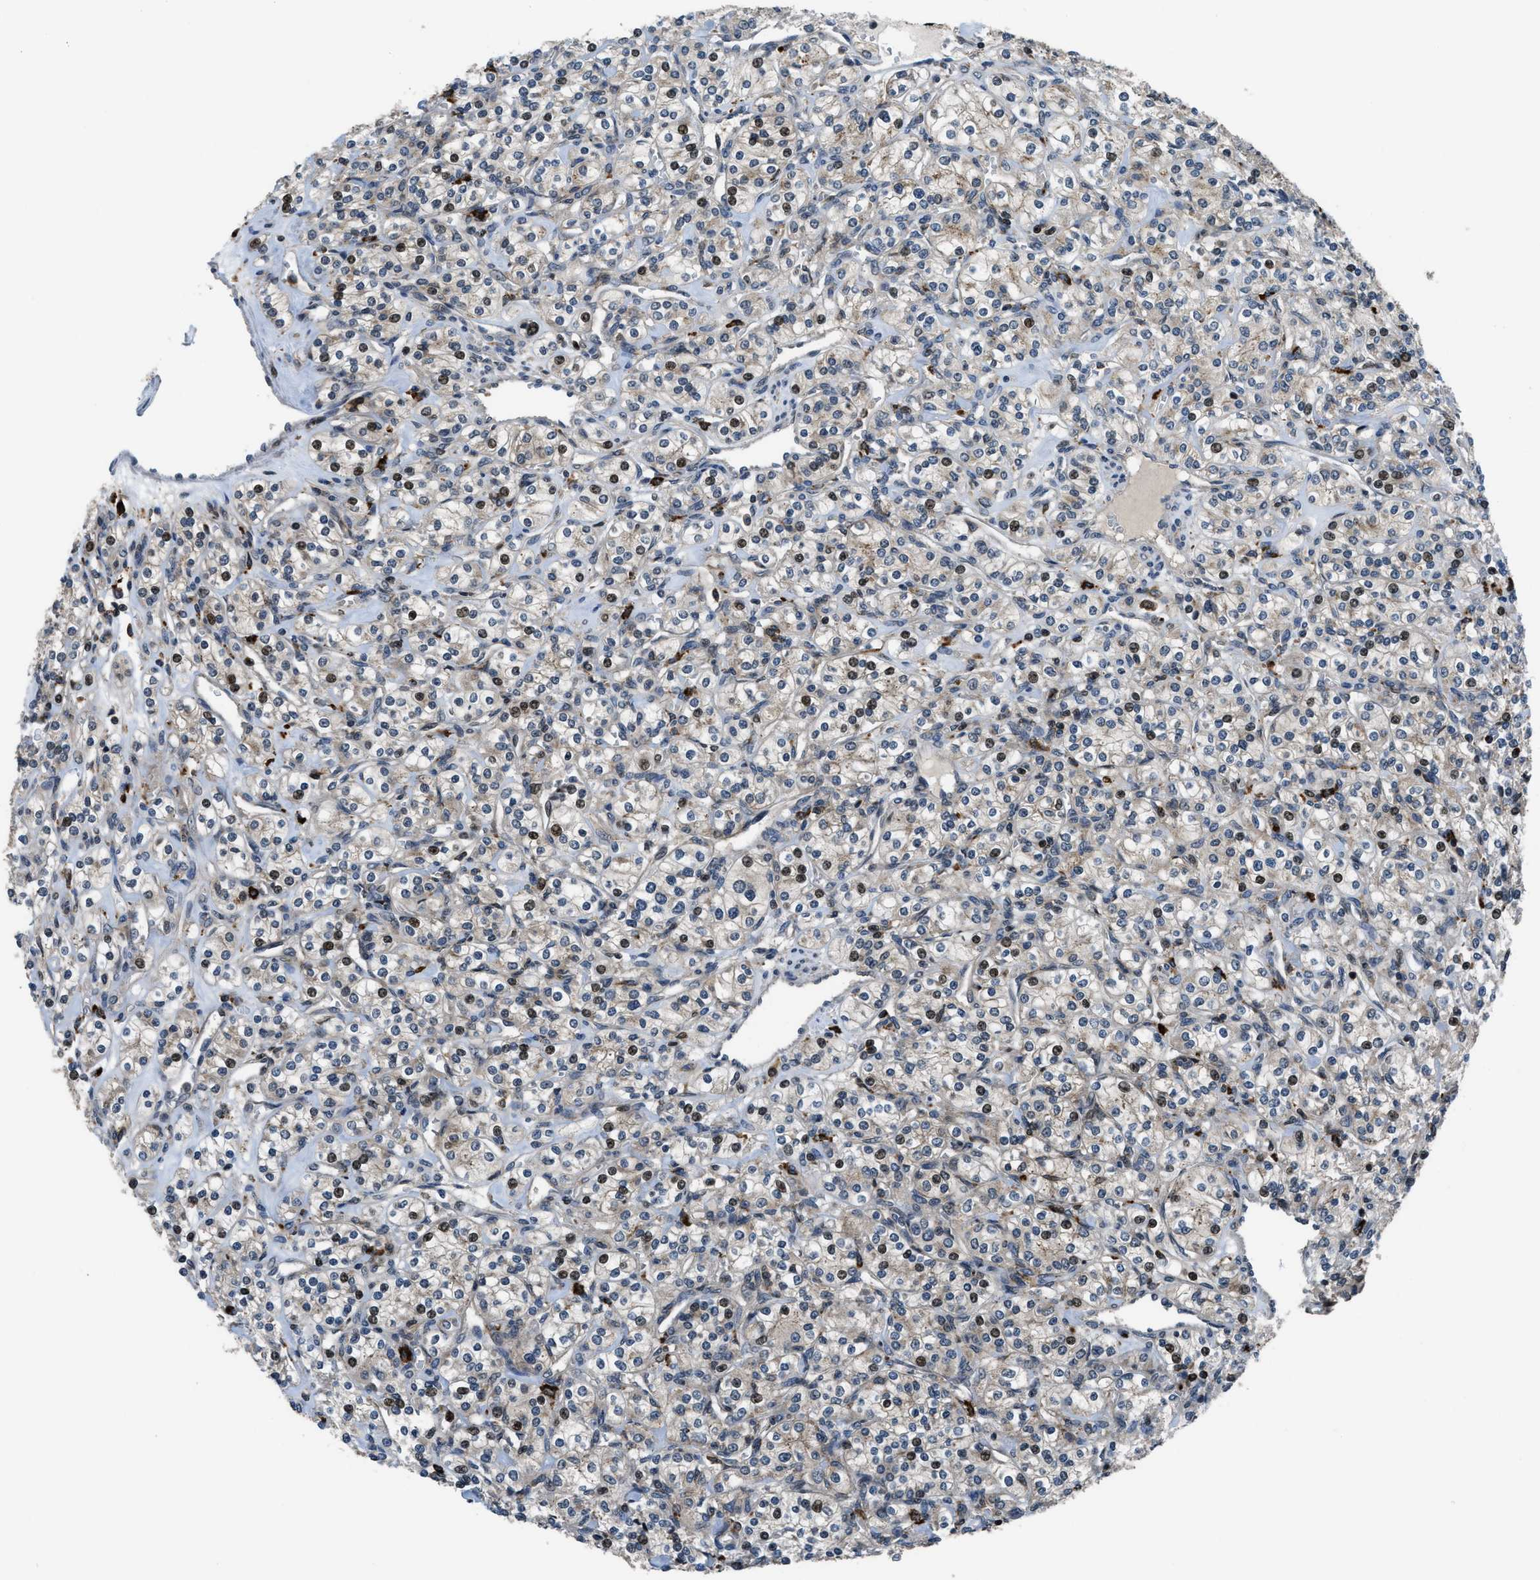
{"staining": {"intensity": "weak", "quantity": "<25%", "location": "nuclear"}, "tissue": "renal cancer", "cell_type": "Tumor cells", "image_type": "cancer", "snomed": [{"axis": "morphology", "description": "Adenocarcinoma, NOS"}, {"axis": "topography", "description": "Kidney"}], "caption": "Protein analysis of renal adenocarcinoma exhibits no significant expression in tumor cells.", "gene": "CTBS", "patient": {"sex": "male", "age": 77}}